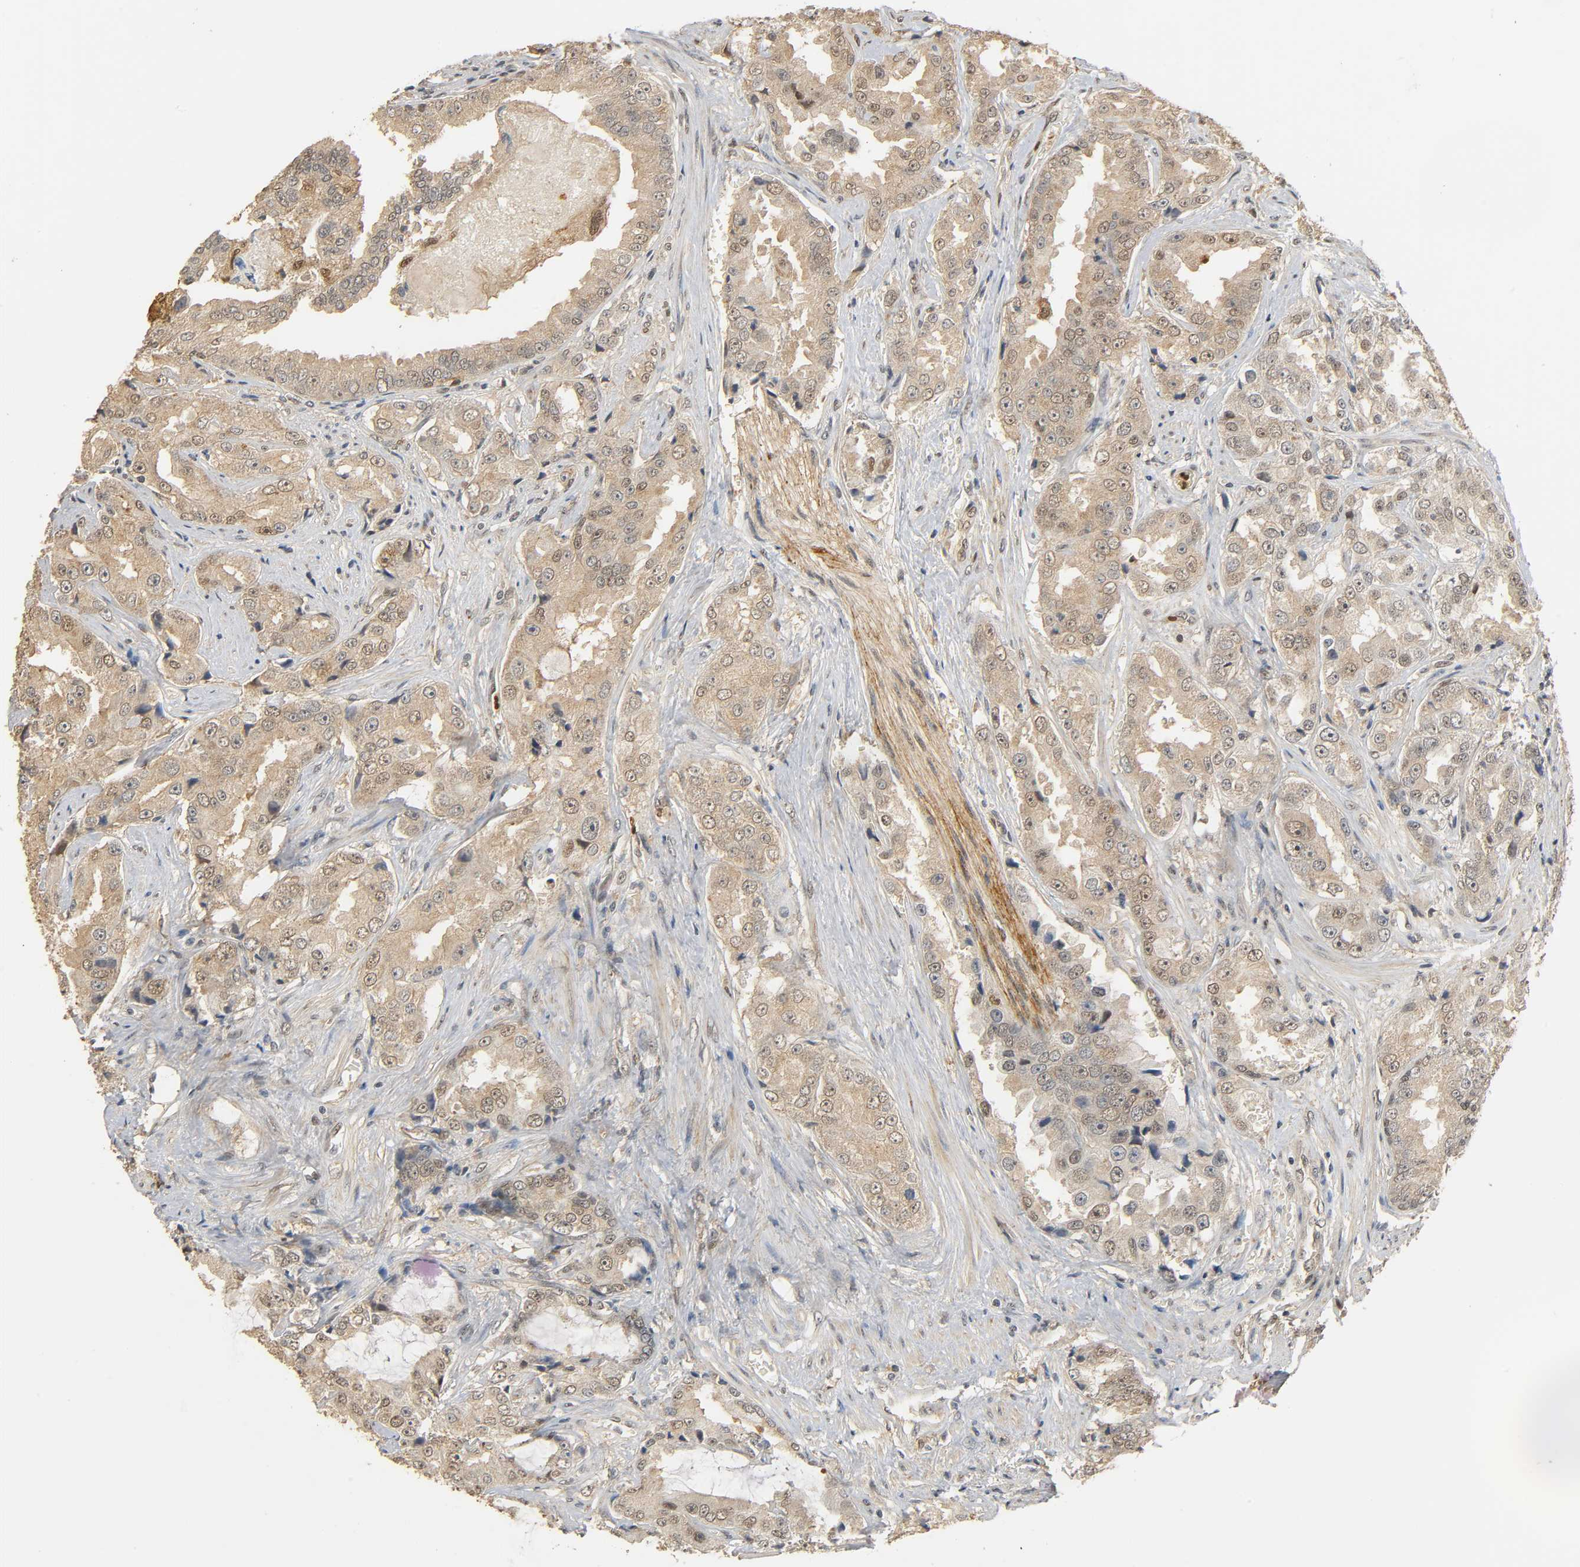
{"staining": {"intensity": "weak", "quantity": "25%-75%", "location": "cytoplasmic/membranous,nuclear"}, "tissue": "prostate cancer", "cell_type": "Tumor cells", "image_type": "cancer", "snomed": [{"axis": "morphology", "description": "Adenocarcinoma, High grade"}, {"axis": "topography", "description": "Prostate"}], "caption": "Prostate adenocarcinoma (high-grade) tissue reveals weak cytoplasmic/membranous and nuclear expression in about 25%-75% of tumor cells, visualized by immunohistochemistry. (DAB = brown stain, brightfield microscopy at high magnification).", "gene": "ZFPM2", "patient": {"sex": "male", "age": 73}}